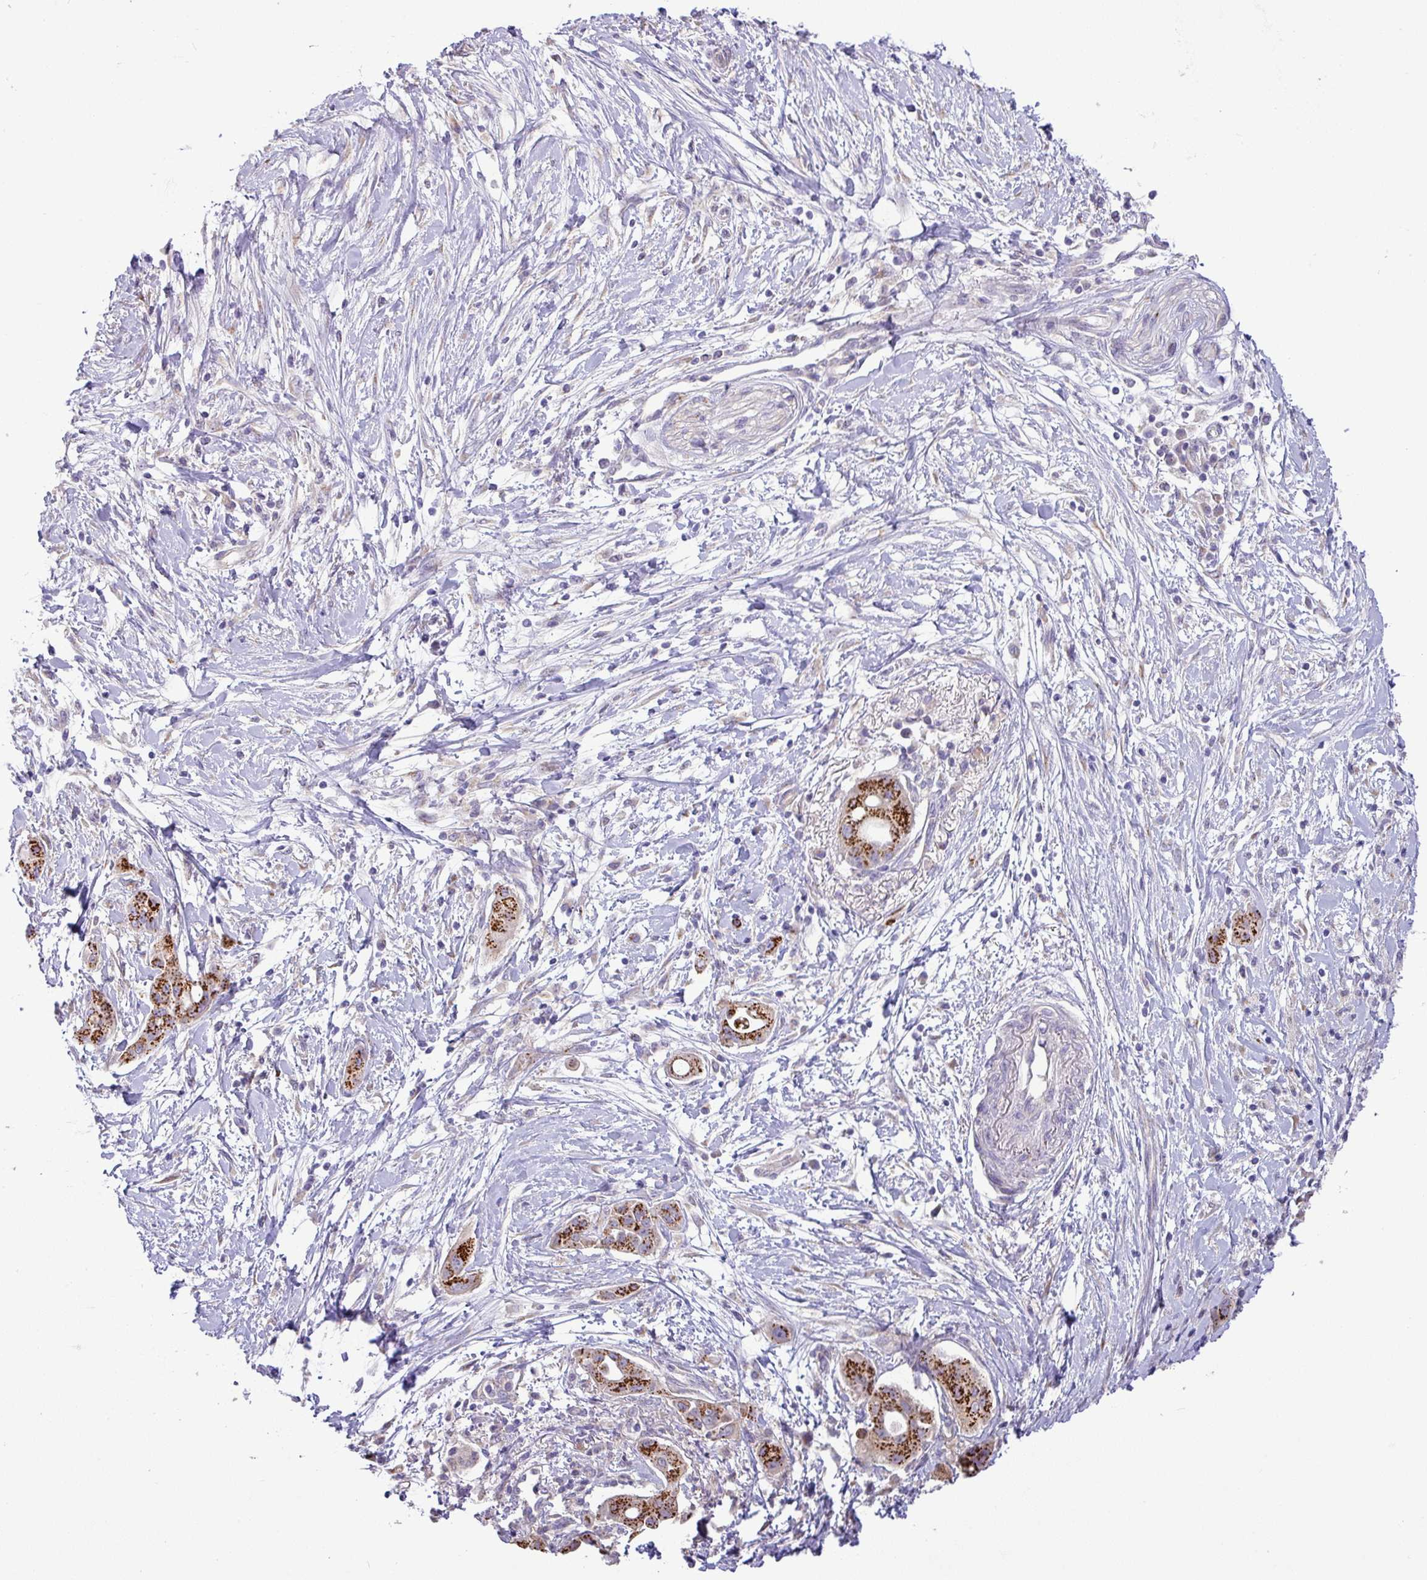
{"staining": {"intensity": "strong", "quantity": ">75%", "location": "cytoplasmic/membranous"}, "tissue": "pancreatic cancer", "cell_type": "Tumor cells", "image_type": "cancer", "snomed": [{"axis": "morphology", "description": "Adenocarcinoma, NOS"}, {"axis": "topography", "description": "Pancreas"}], "caption": "Protein staining demonstrates strong cytoplasmic/membranous expression in approximately >75% of tumor cells in pancreatic cancer. (Stains: DAB (3,3'-diaminobenzidine) in brown, nuclei in blue, Microscopy: brightfield microscopy at high magnification).", "gene": "GALNT12", "patient": {"sex": "male", "age": 68}}